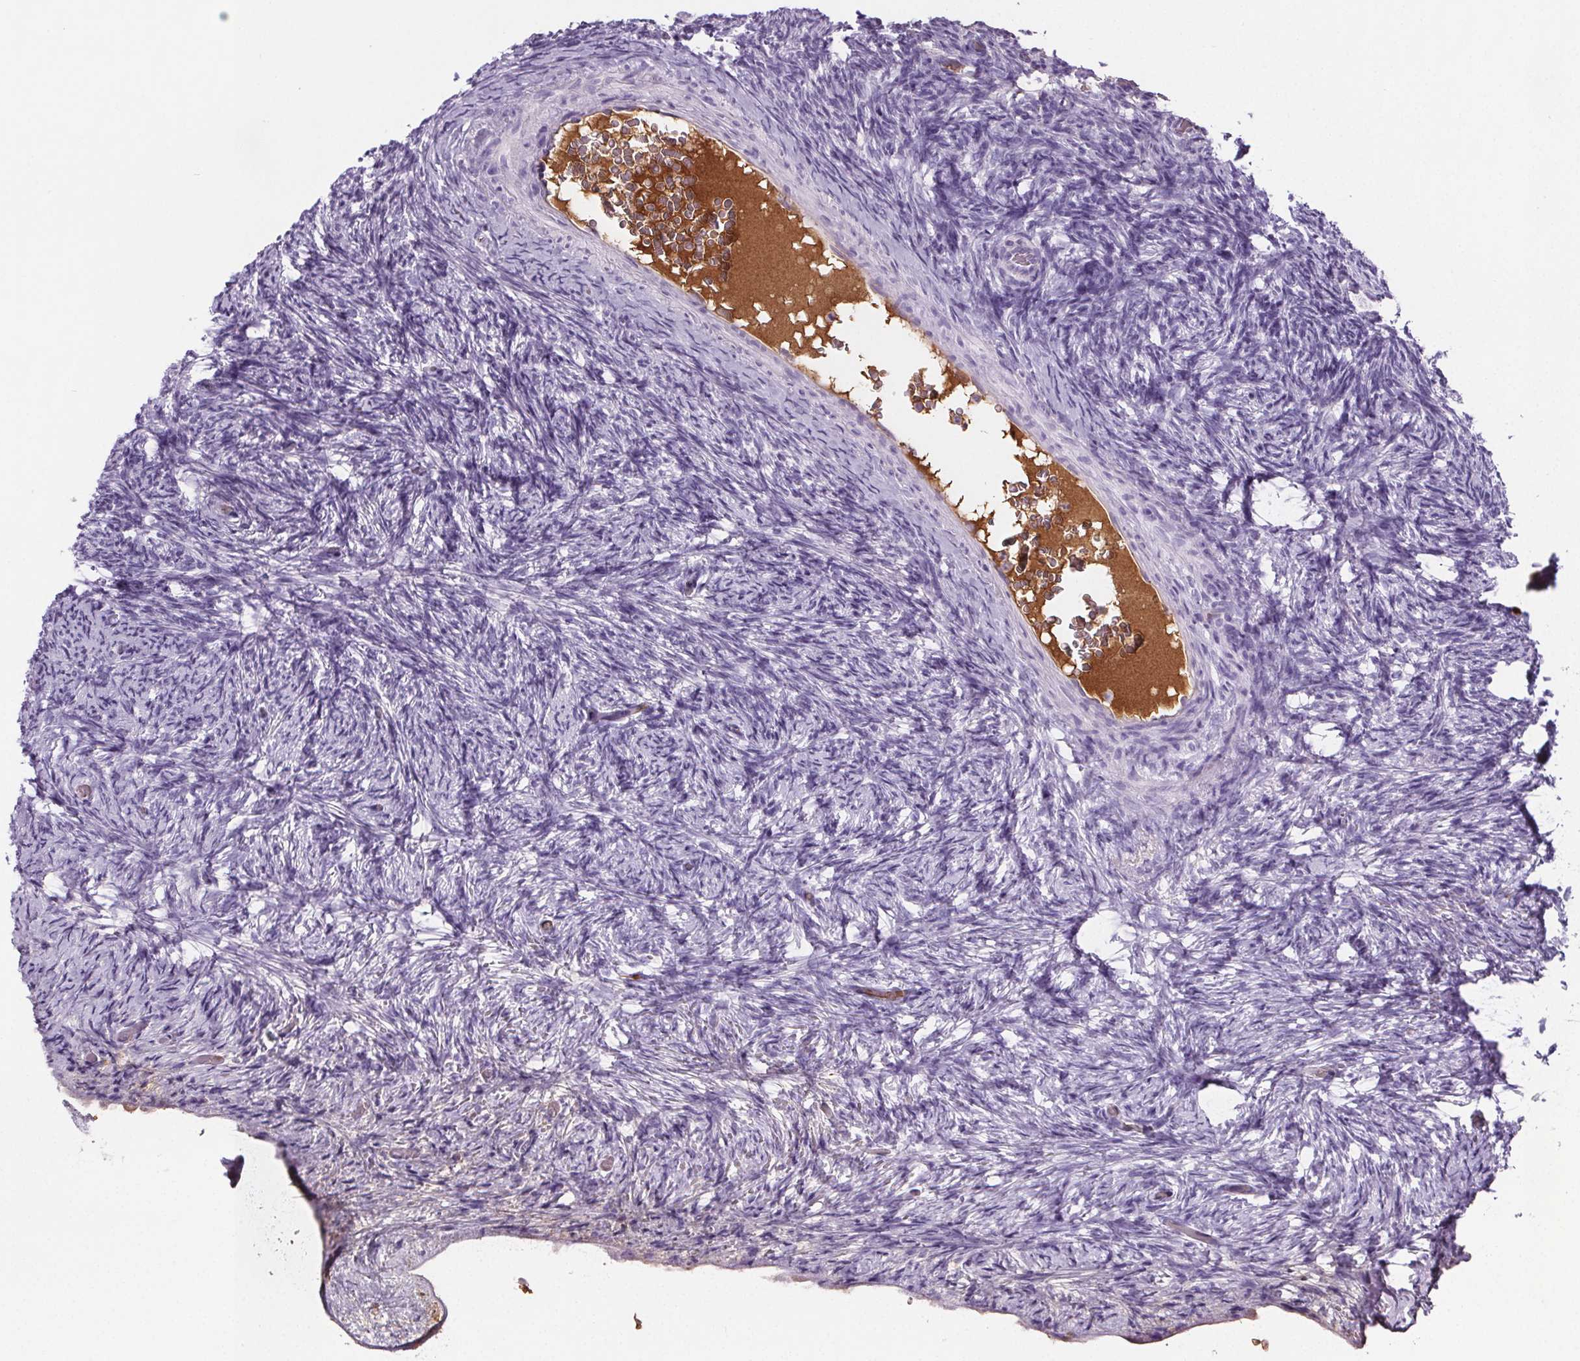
{"staining": {"intensity": "negative", "quantity": "none", "location": "none"}, "tissue": "ovary", "cell_type": "Ovarian stroma cells", "image_type": "normal", "snomed": [{"axis": "morphology", "description": "Normal tissue, NOS"}, {"axis": "topography", "description": "Ovary"}], "caption": "Unremarkable ovary was stained to show a protein in brown. There is no significant staining in ovarian stroma cells. The staining was performed using DAB (3,3'-diaminobenzidine) to visualize the protein expression in brown, while the nuclei were stained in blue with hematoxylin (Magnification: 20x).", "gene": "CD5L", "patient": {"sex": "female", "age": 34}}